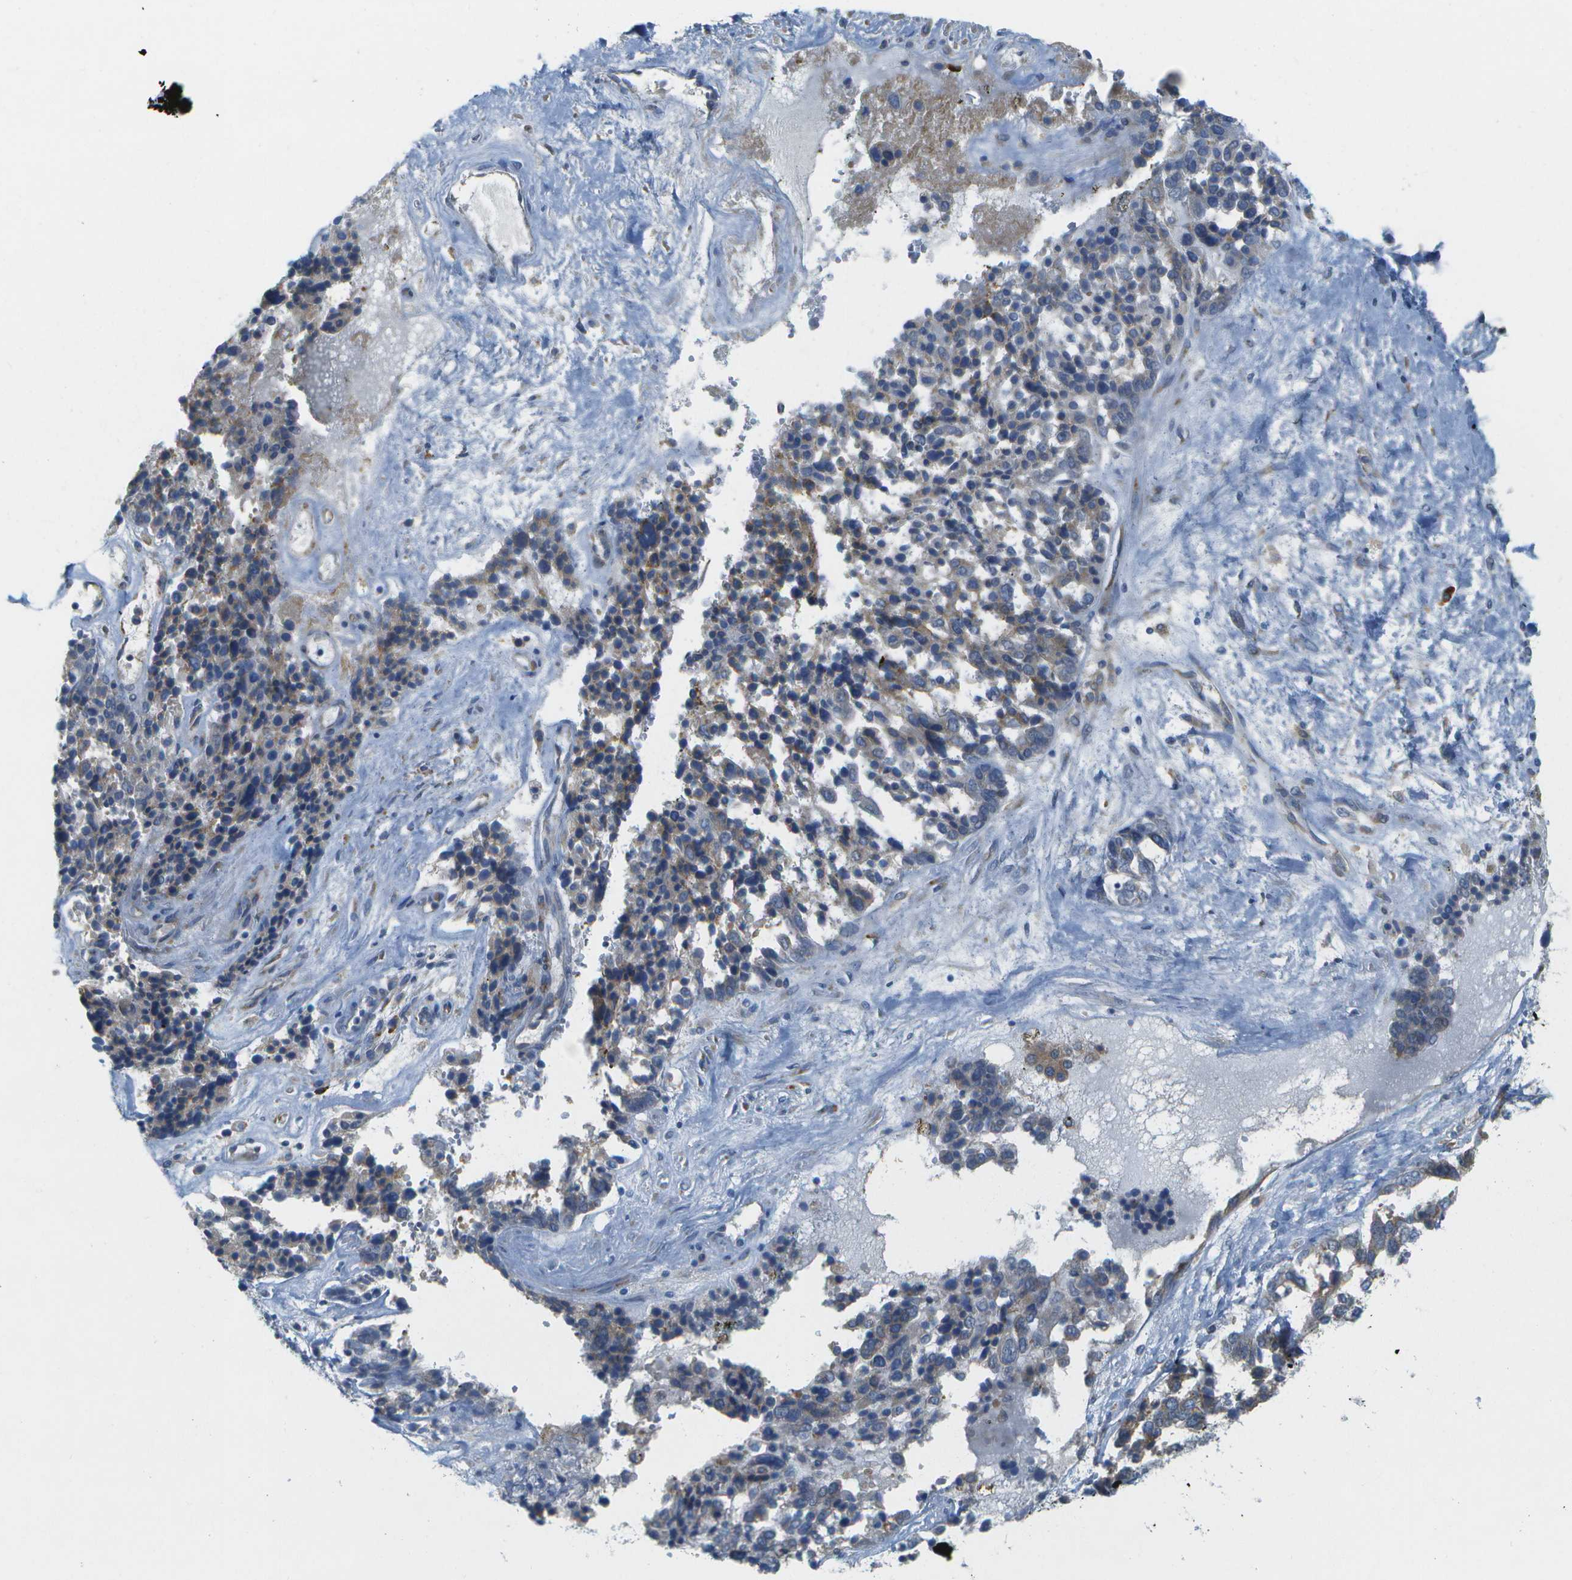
{"staining": {"intensity": "weak", "quantity": "<25%", "location": "cytoplasmic/membranous"}, "tissue": "ovarian cancer", "cell_type": "Tumor cells", "image_type": "cancer", "snomed": [{"axis": "morphology", "description": "Cystadenocarcinoma, serous, NOS"}, {"axis": "topography", "description": "Ovary"}], "caption": "Immunohistochemistry of human ovarian serous cystadenocarcinoma shows no positivity in tumor cells.", "gene": "WNK2", "patient": {"sex": "female", "age": 44}}